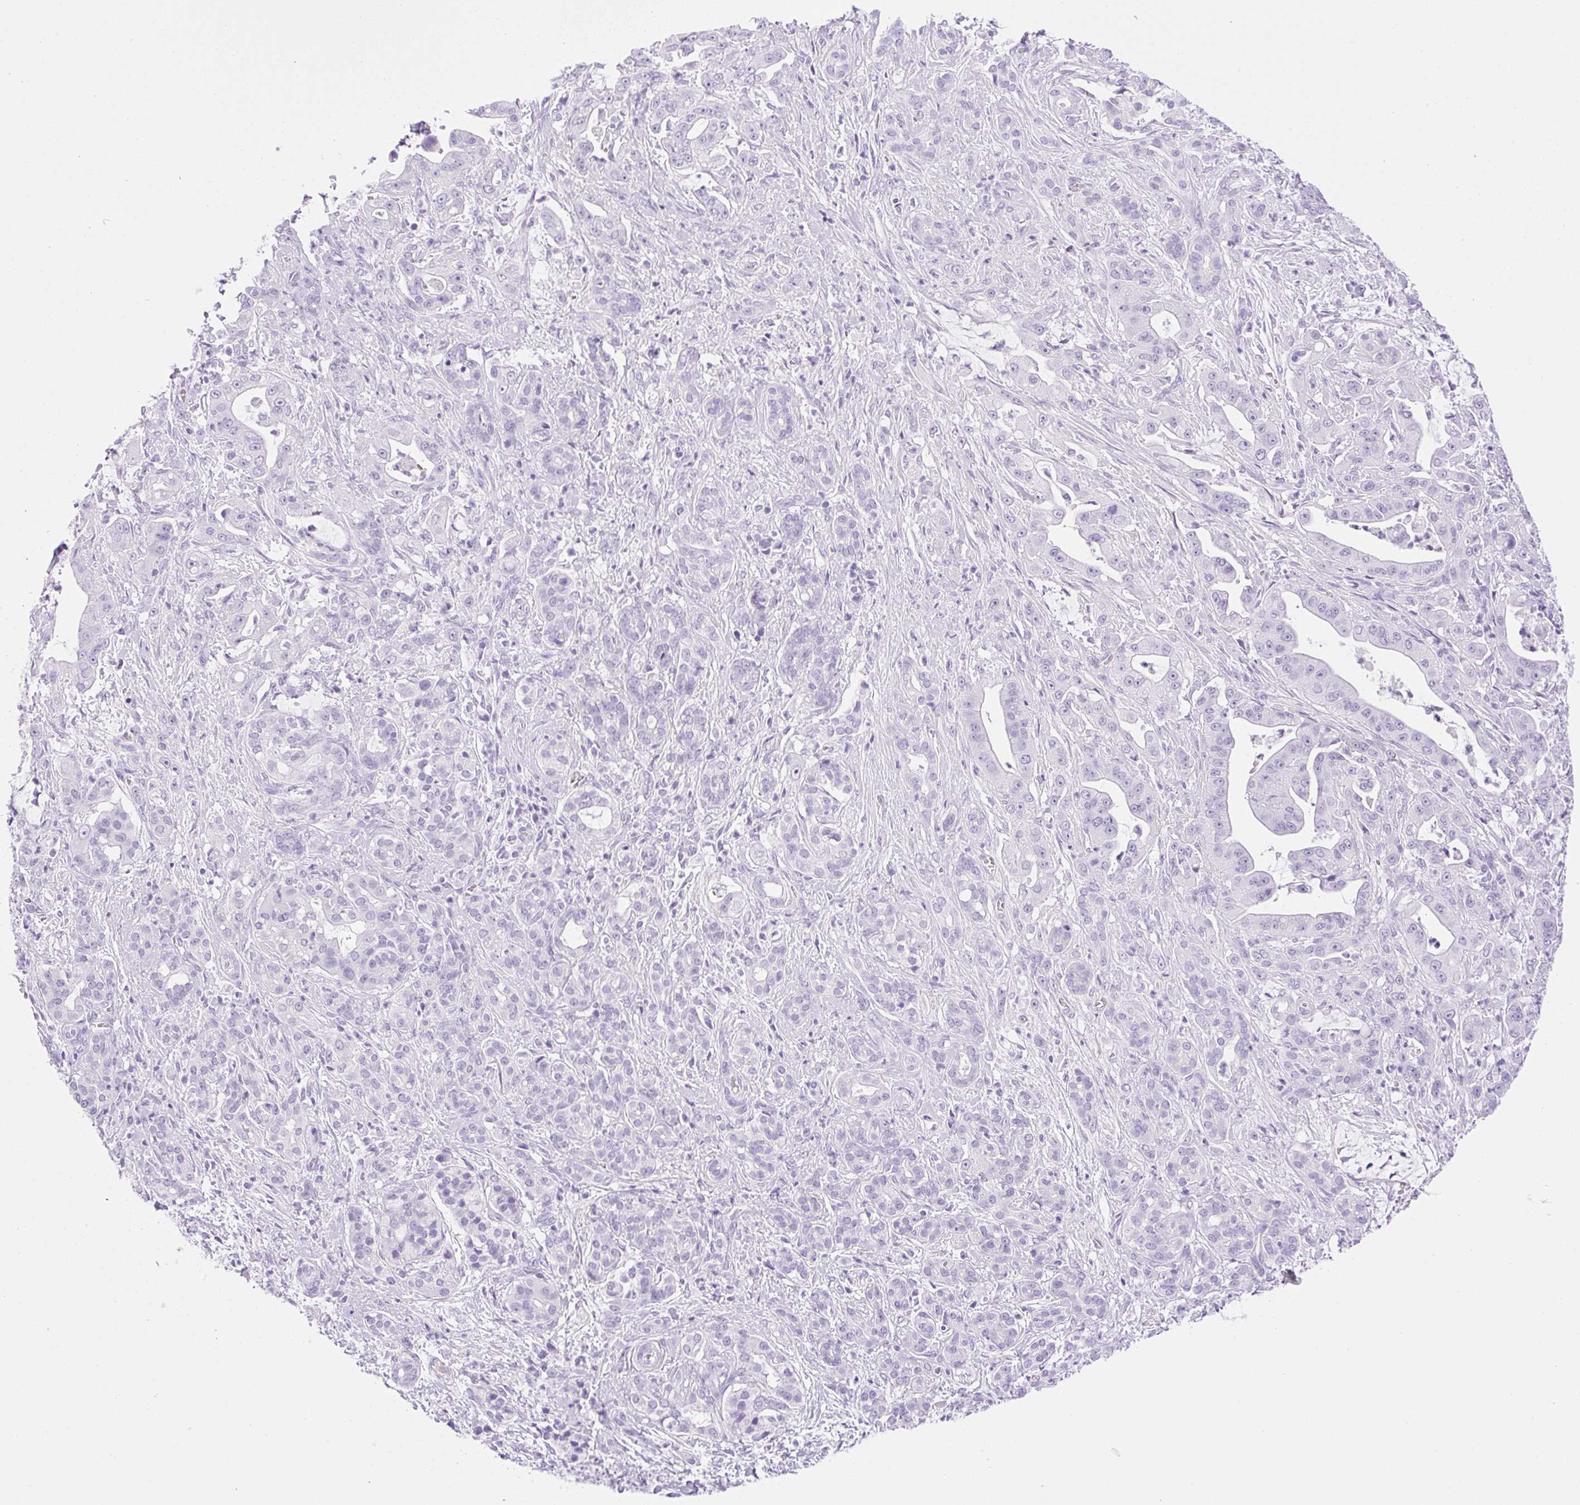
{"staining": {"intensity": "negative", "quantity": "none", "location": "none"}, "tissue": "pancreatic cancer", "cell_type": "Tumor cells", "image_type": "cancer", "snomed": [{"axis": "morphology", "description": "Adenocarcinoma, NOS"}, {"axis": "topography", "description": "Pancreas"}], "caption": "This is a micrograph of immunohistochemistry (IHC) staining of pancreatic adenocarcinoma, which shows no positivity in tumor cells.", "gene": "SPRR4", "patient": {"sex": "male", "age": 57}}